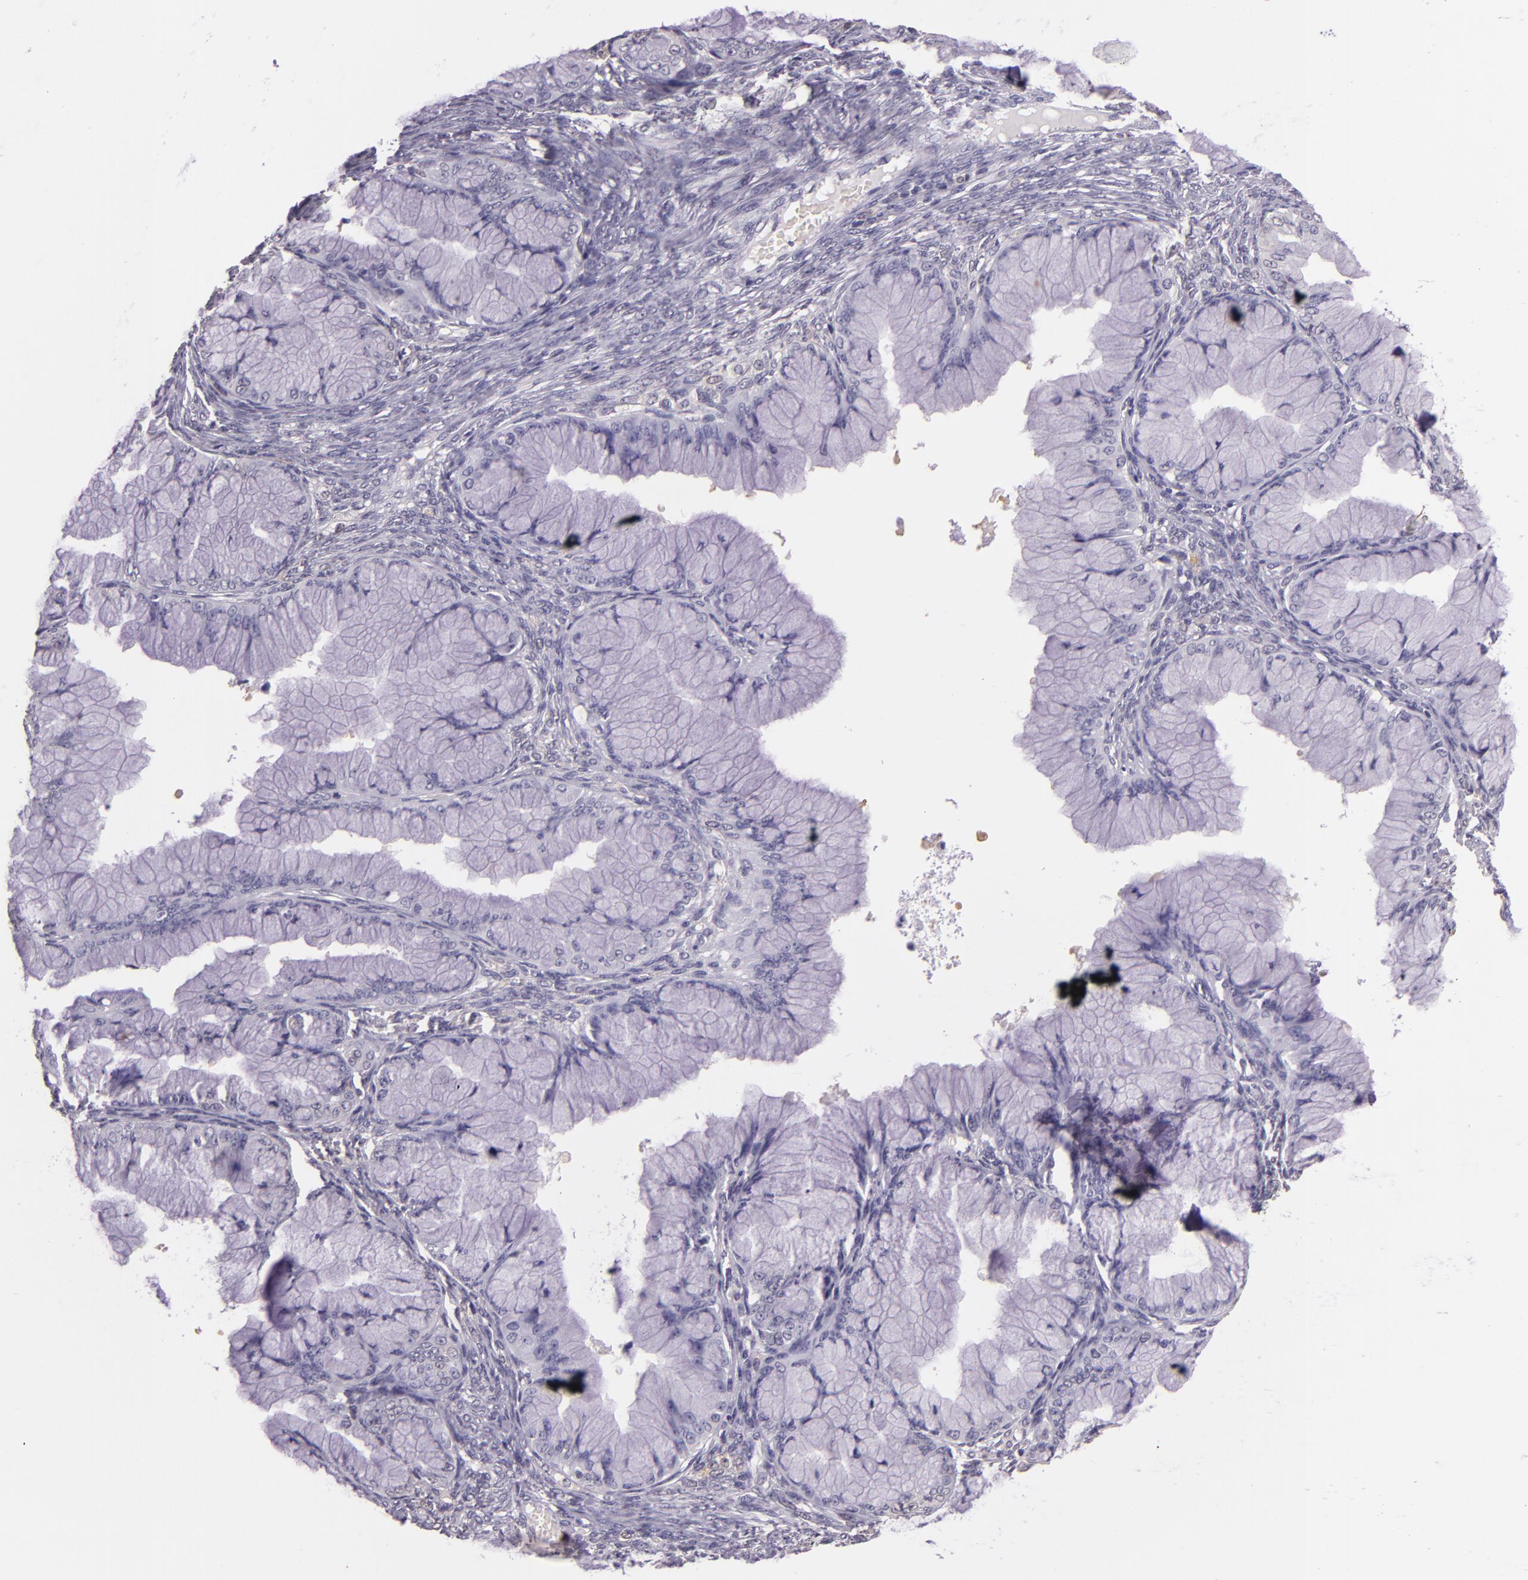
{"staining": {"intensity": "negative", "quantity": "none", "location": "none"}, "tissue": "ovarian cancer", "cell_type": "Tumor cells", "image_type": "cancer", "snomed": [{"axis": "morphology", "description": "Cystadenocarcinoma, mucinous, NOS"}, {"axis": "topography", "description": "Ovary"}], "caption": "High magnification brightfield microscopy of ovarian cancer (mucinous cystadenocarcinoma) stained with DAB (brown) and counterstained with hematoxylin (blue): tumor cells show no significant positivity.", "gene": "HSPA8", "patient": {"sex": "female", "age": 63}}